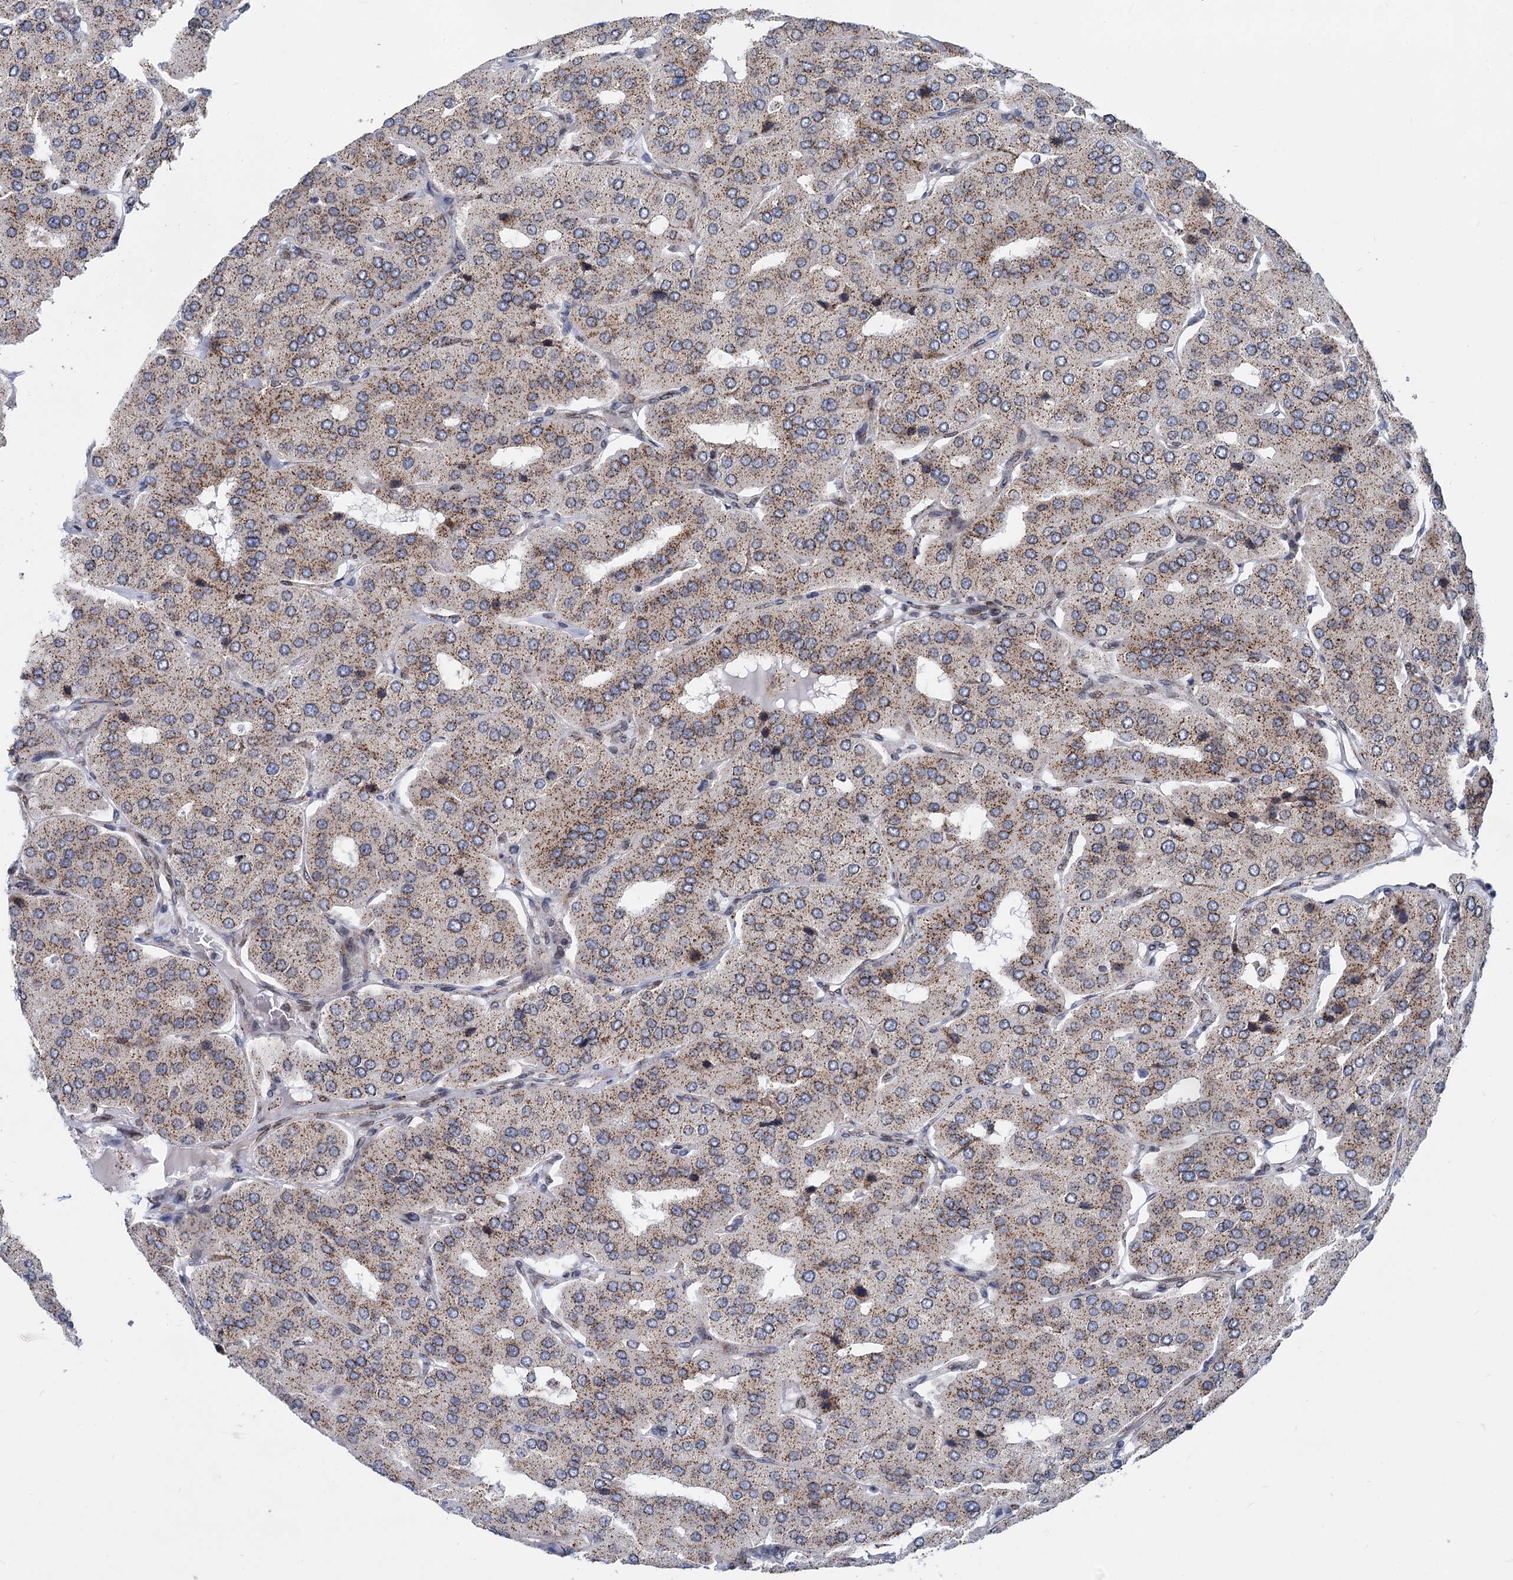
{"staining": {"intensity": "moderate", "quantity": ">75%", "location": "cytoplasmic/membranous"}, "tissue": "parathyroid gland", "cell_type": "Glandular cells", "image_type": "normal", "snomed": [{"axis": "morphology", "description": "Normal tissue, NOS"}, {"axis": "morphology", "description": "Adenoma, NOS"}, {"axis": "topography", "description": "Parathyroid gland"}], "caption": "DAB immunohistochemical staining of benign human parathyroid gland reveals moderate cytoplasmic/membranous protein expression in approximately >75% of glandular cells.", "gene": "SUPT20H", "patient": {"sex": "female", "age": 86}}